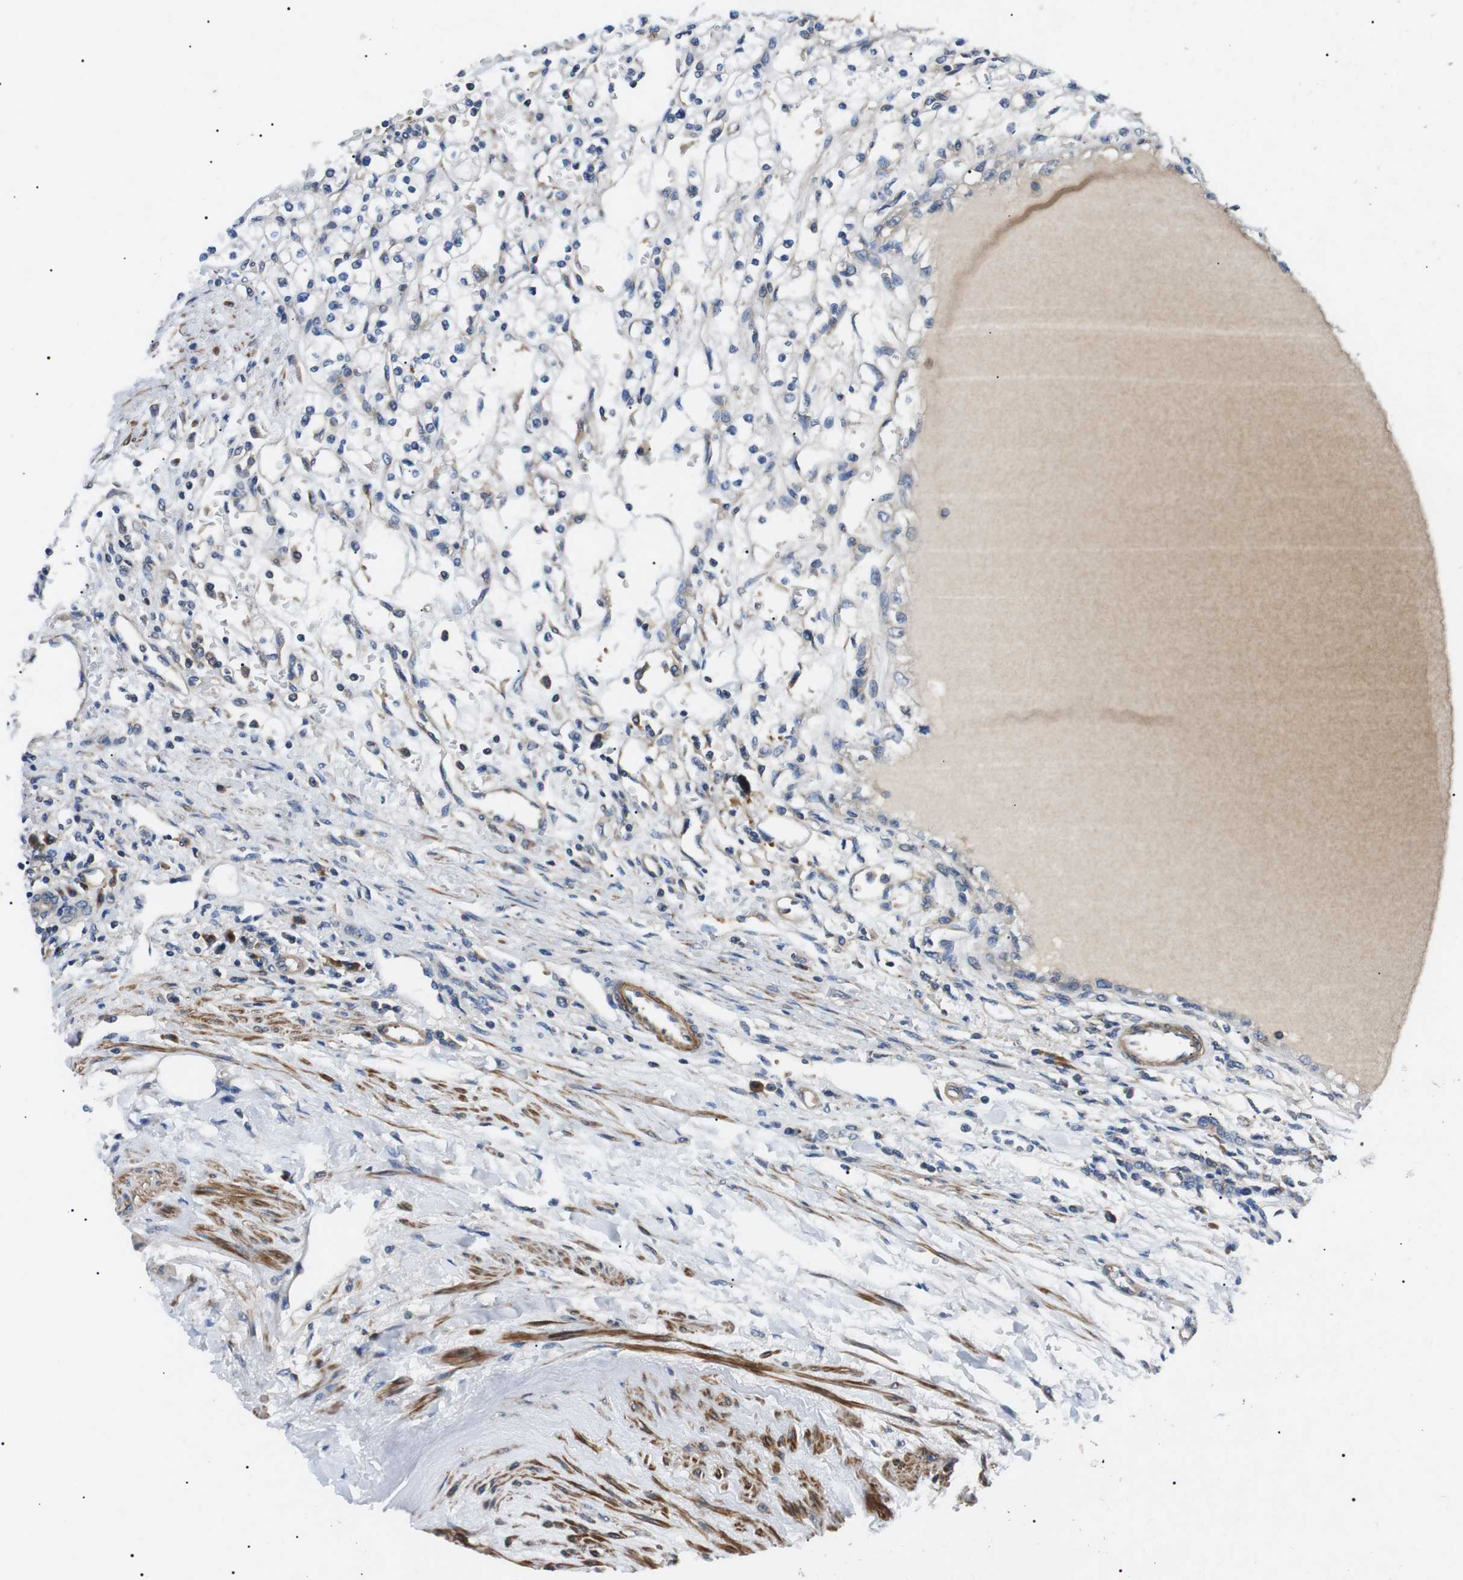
{"staining": {"intensity": "negative", "quantity": "none", "location": "none"}, "tissue": "renal cancer", "cell_type": "Tumor cells", "image_type": "cancer", "snomed": [{"axis": "morphology", "description": "Normal tissue, NOS"}, {"axis": "morphology", "description": "Adenocarcinoma, NOS"}, {"axis": "topography", "description": "Kidney"}], "caption": "Tumor cells show no significant protein expression in renal cancer (adenocarcinoma).", "gene": "DIPK1A", "patient": {"sex": "female", "age": 55}}